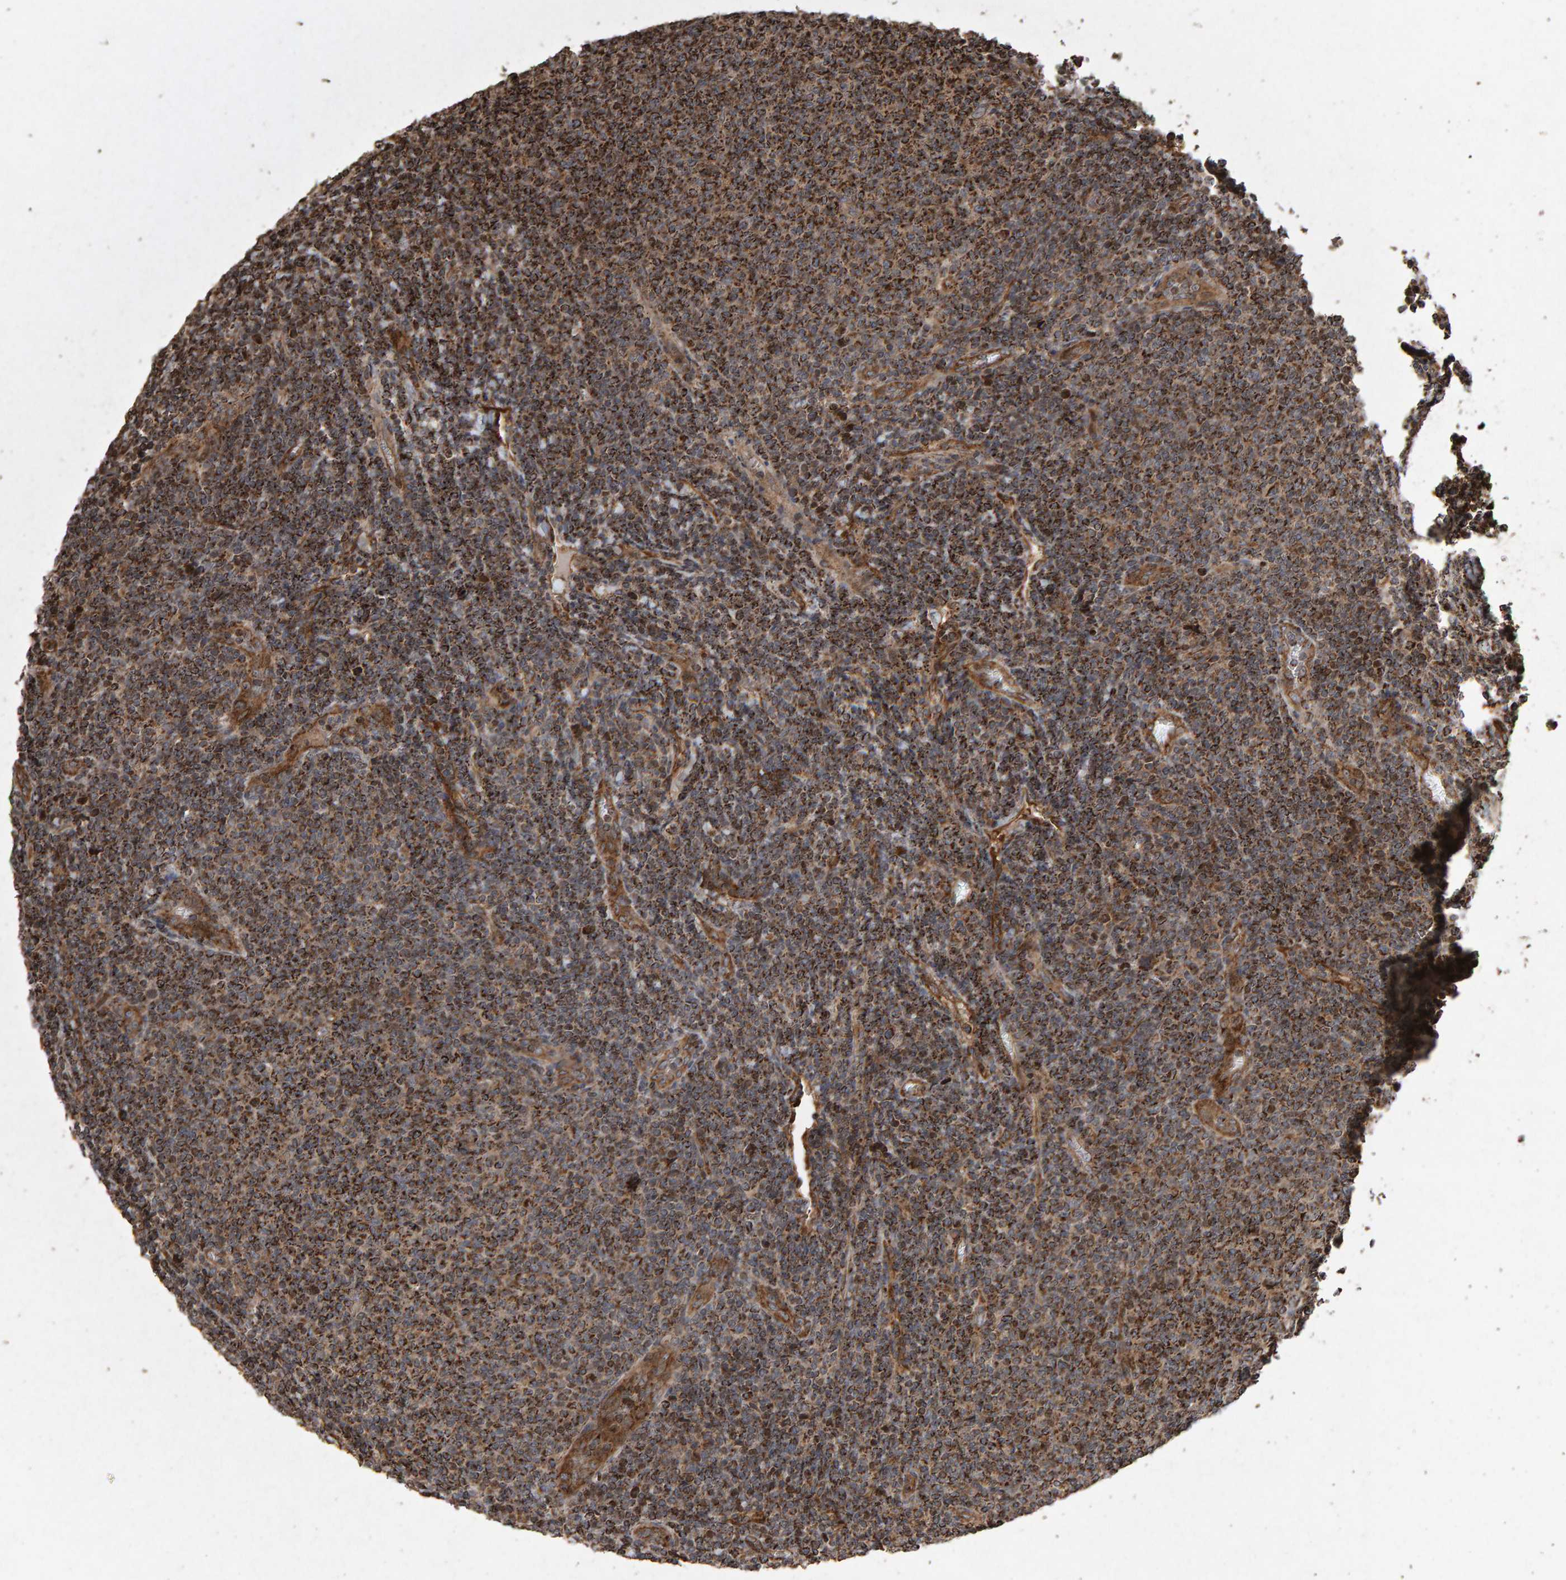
{"staining": {"intensity": "moderate", "quantity": ">75%", "location": "cytoplasmic/membranous"}, "tissue": "lymphoma", "cell_type": "Tumor cells", "image_type": "cancer", "snomed": [{"axis": "morphology", "description": "Malignant lymphoma, non-Hodgkin's type, Low grade"}, {"axis": "topography", "description": "Lymph node"}], "caption": "A brown stain labels moderate cytoplasmic/membranous expression of a protein in low-grade malignant lymphoma, non-Hodgkin's type tumor cells. Using DAB (3,3'-diaminobenzidine) (brown) and hematoxylin (blue) stains, captured at high magnification using brightfield microscopy.", "gene": "OSBP2", "patient": {"sex": "male", "age": 66}}